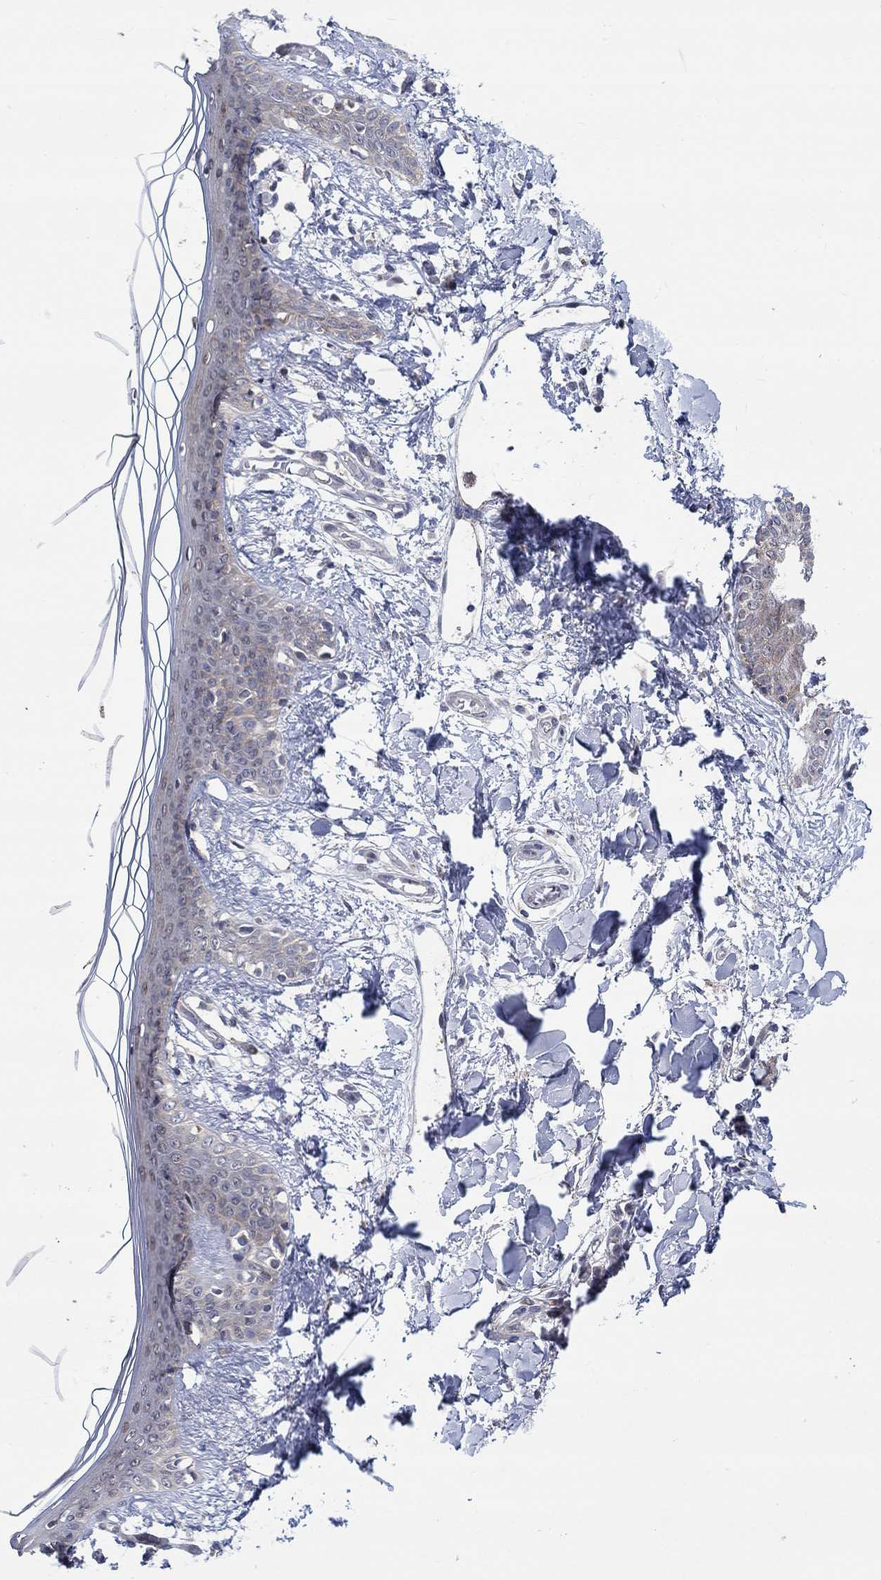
{"staining": {"intensity": "negative", "quantity": "none", "location": "none"}, "tissue": "skin", "cell_type": "Fibroblasts", "image_type": "normal", "snomed": [{"axis": "morphology", "description": "Normal tissue, NOS"}, {"axis": "topography", "description": "Skin"}], "caption": "A histopathology image of skin stained for a protein displays no brown staining in fibroblasts. Brightfield microscopy of IHC stained with DAB (brown) and hematoxylin (blue), captured at high magnification.", "gene": "SLC35F2", "patient": {"sex": "female", "age": 34}}